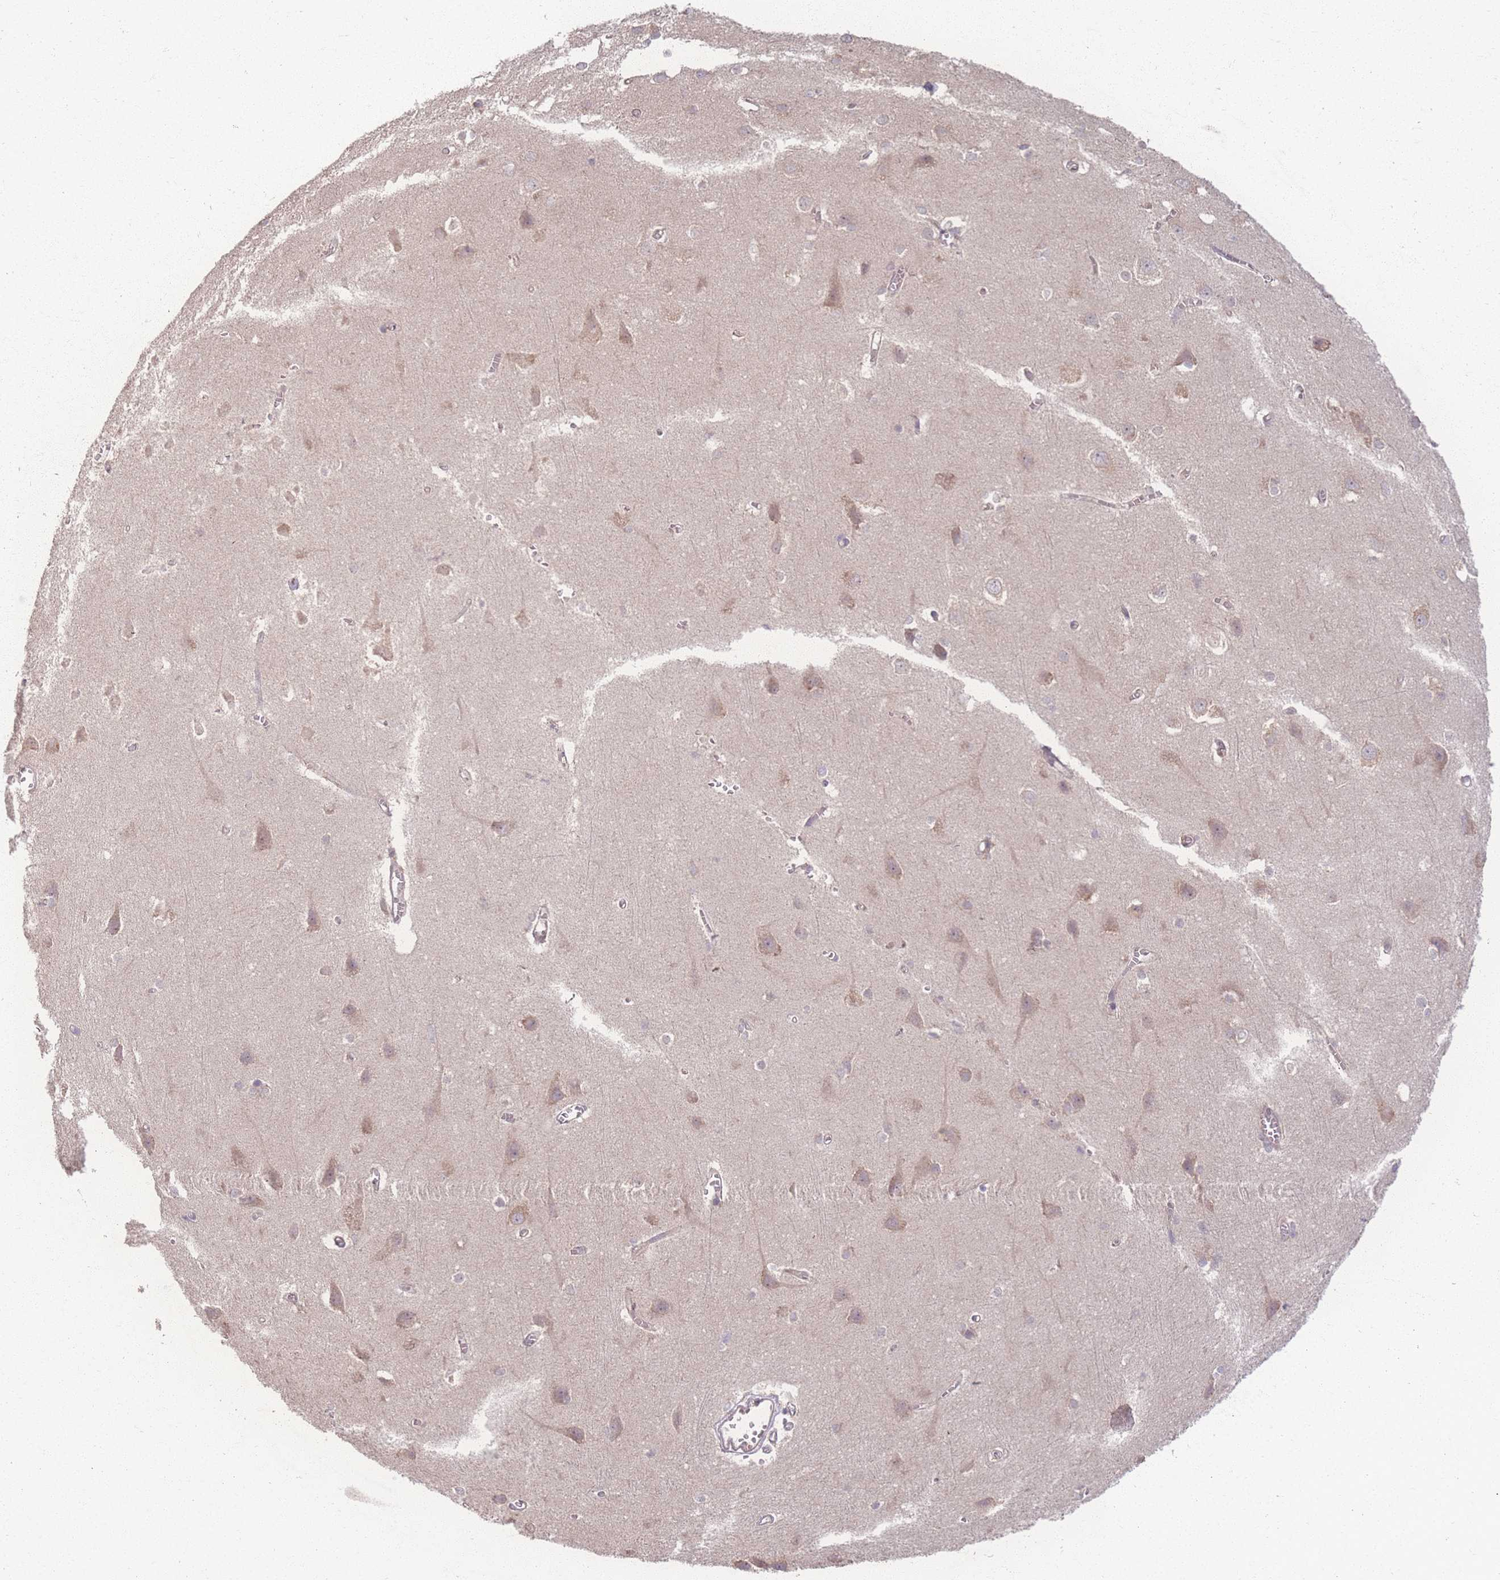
{"staining": {"intensity": "weak", "quantity": "25%-75%", "location": "cytoplasmic/membranous"}, "tissue": "cerebral cortex", "cell_type": "Endothelial cells", "image_type": "normal", "snomed": [{"axis": "morphology", "description": "Normal tissue, NOS"}, {"axis": "topography", "description": "Cerebral cortex"}], "caption": "Approximately 25%-75% of endothelial cells in unremarkable human cerebral cortex display weak cytoplasmic/membranous protein positivity as visualized by brown immunohistochemical staining.", "gene": "INSR", "patient": {"sex": "male", "age": 37}}